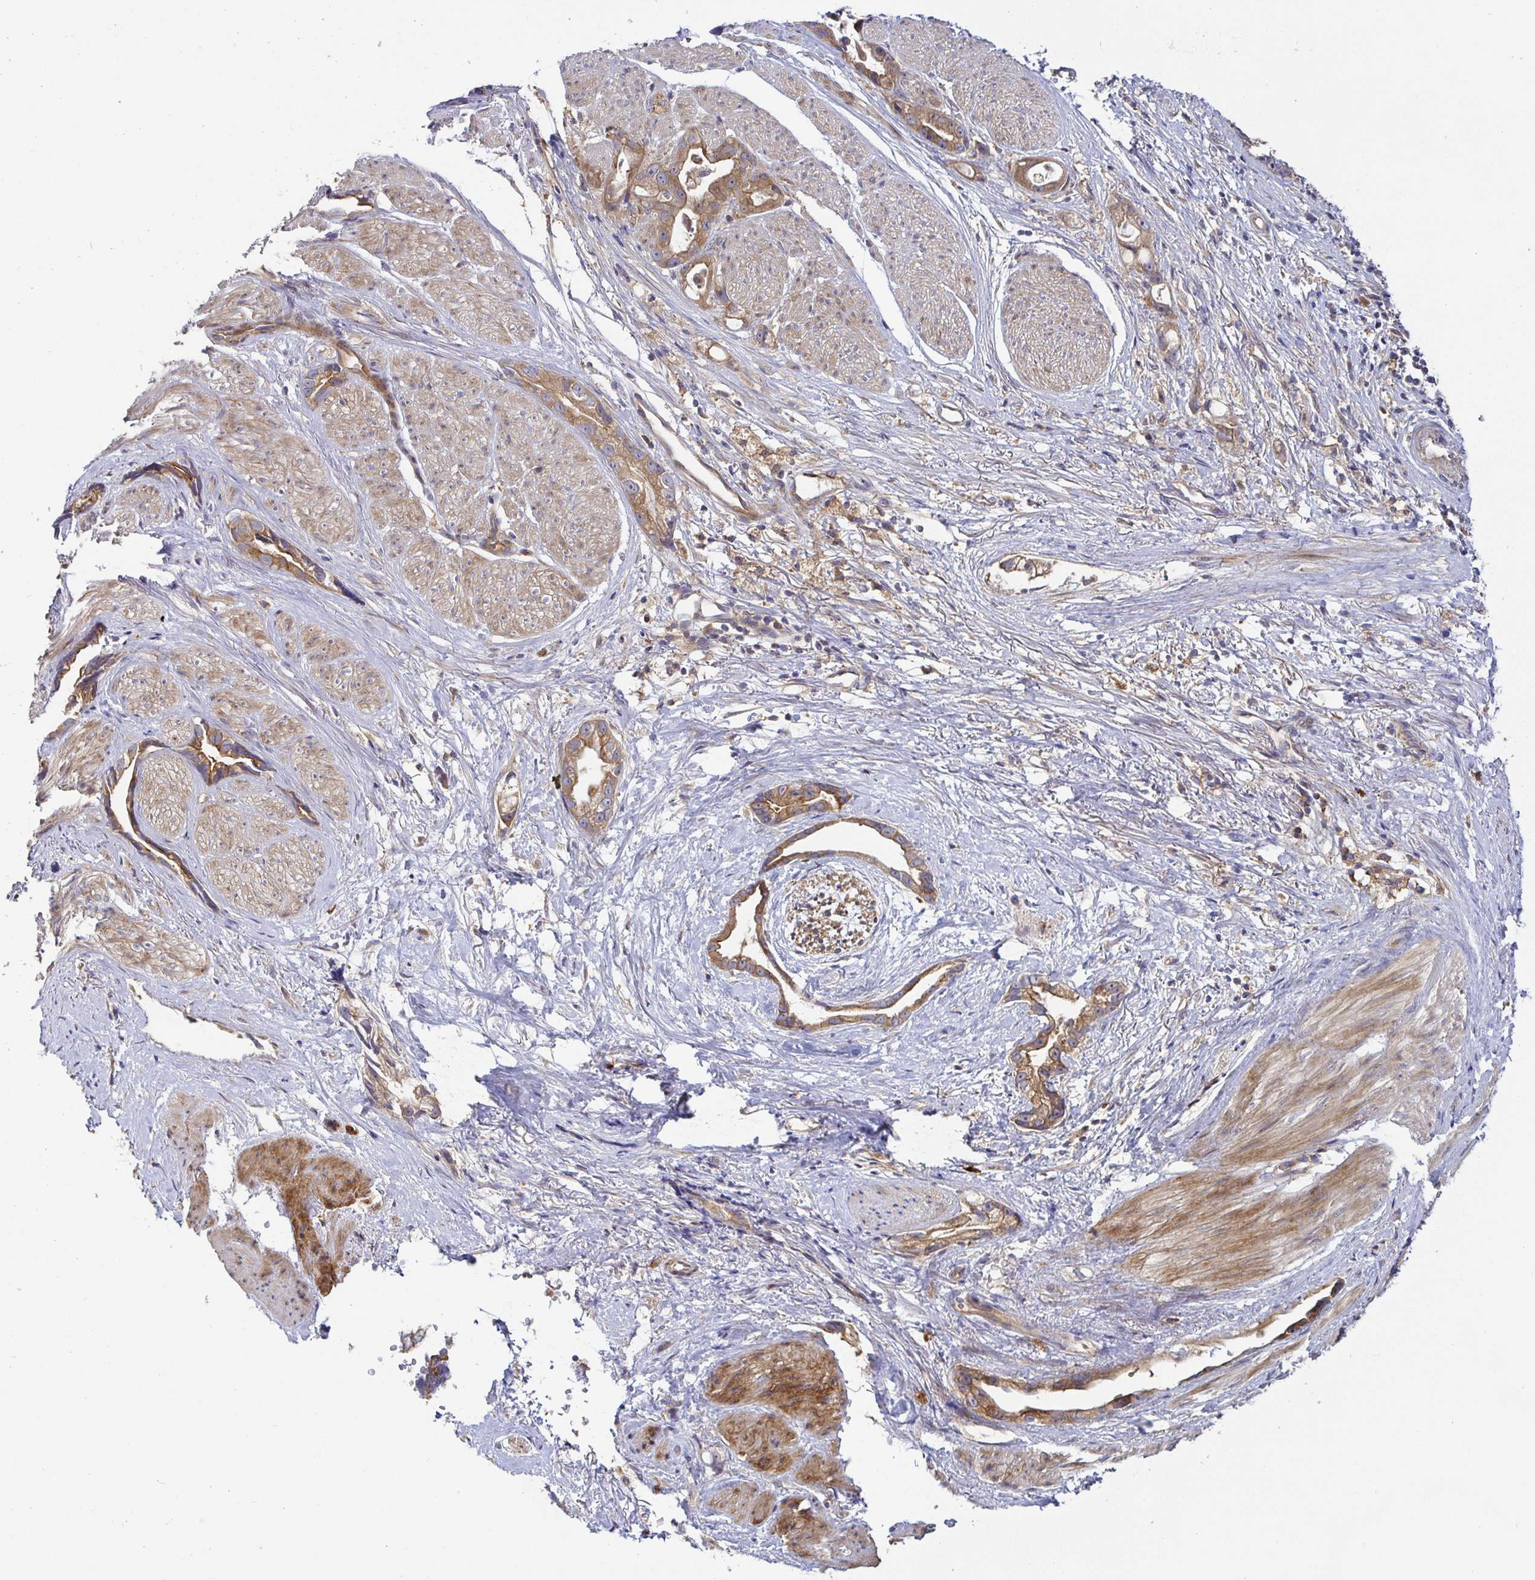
{"staining": {"intensity": "moderate", "quantity": ">75%", "location": "cytoplasmic/membranous"}, "tissue": "stomach cancer", "cell_type": "Tumor cells", "image_type": "cancer", "snomed": [{"axis": "morphology", "description": "Adenocarcinoma, NOS"}, {"axis": "topography", "description": "Stomach"}], "caption": "Immunohistochemistry (DAB (3,3'-diaminobenzidine)) staining of adenocarcinoma (stomach) demonstrates moderate cytoplasmic/membranous protein positivity in about >75% of tumor cells.", "gene": "SNX8", "patient": {"sex": "male", "age": 55}}